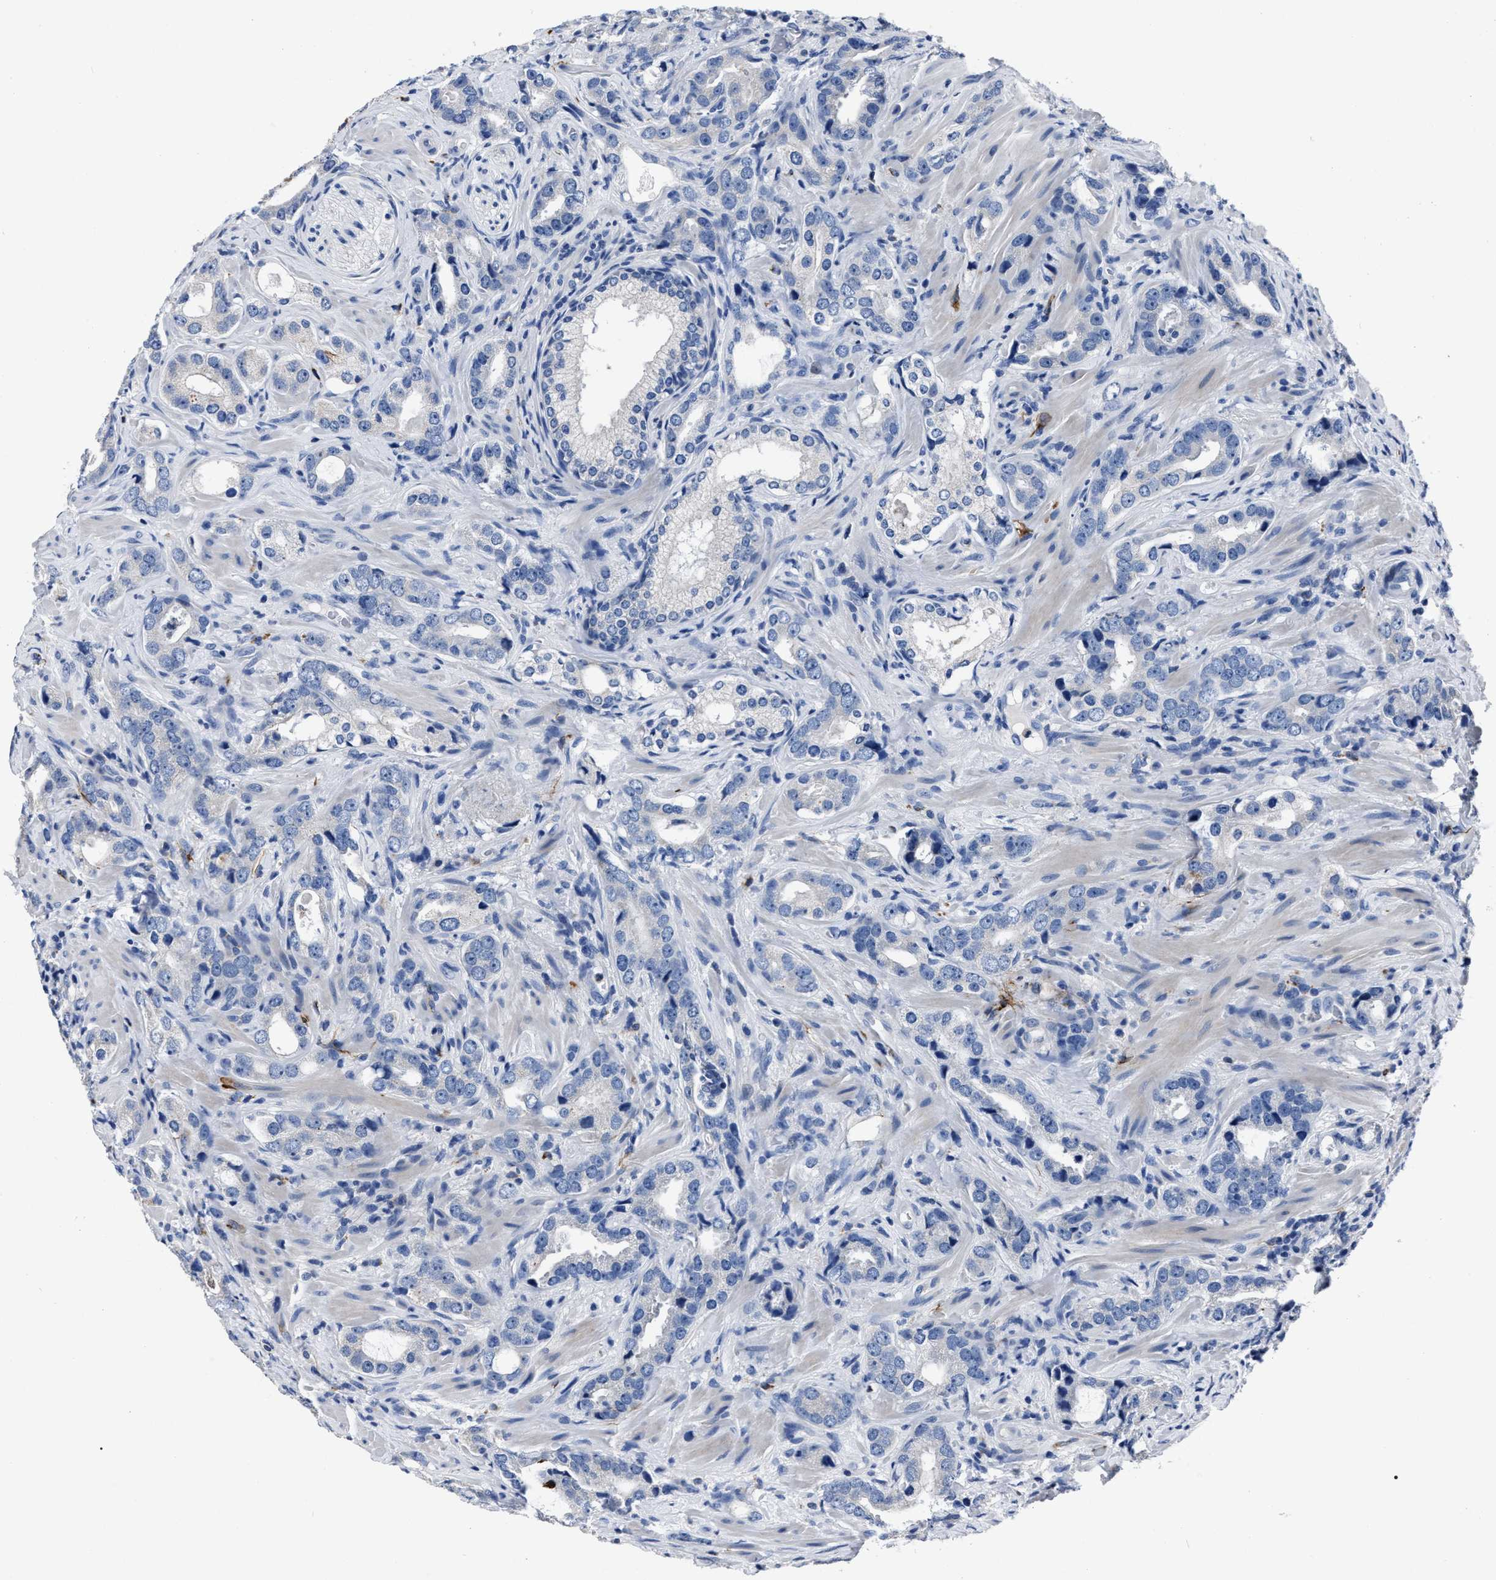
{"staining": {"intensity": "negative", "quantity": "none", "location": "none"}, "tissue": "prostate cancer", "cell_type": "Tumor cells", "image_type": "cancer", "snomed": [{"axis": "morphology", "description": "Adenocarcinoma, High grade"}, {"axis": "topography", "description": "Prostate"}], "caption": "Tumor cells show no significant positivity in prostate cancer.", "gene": "OR10G3", "patient": {"sex": "male", "age": 63}}